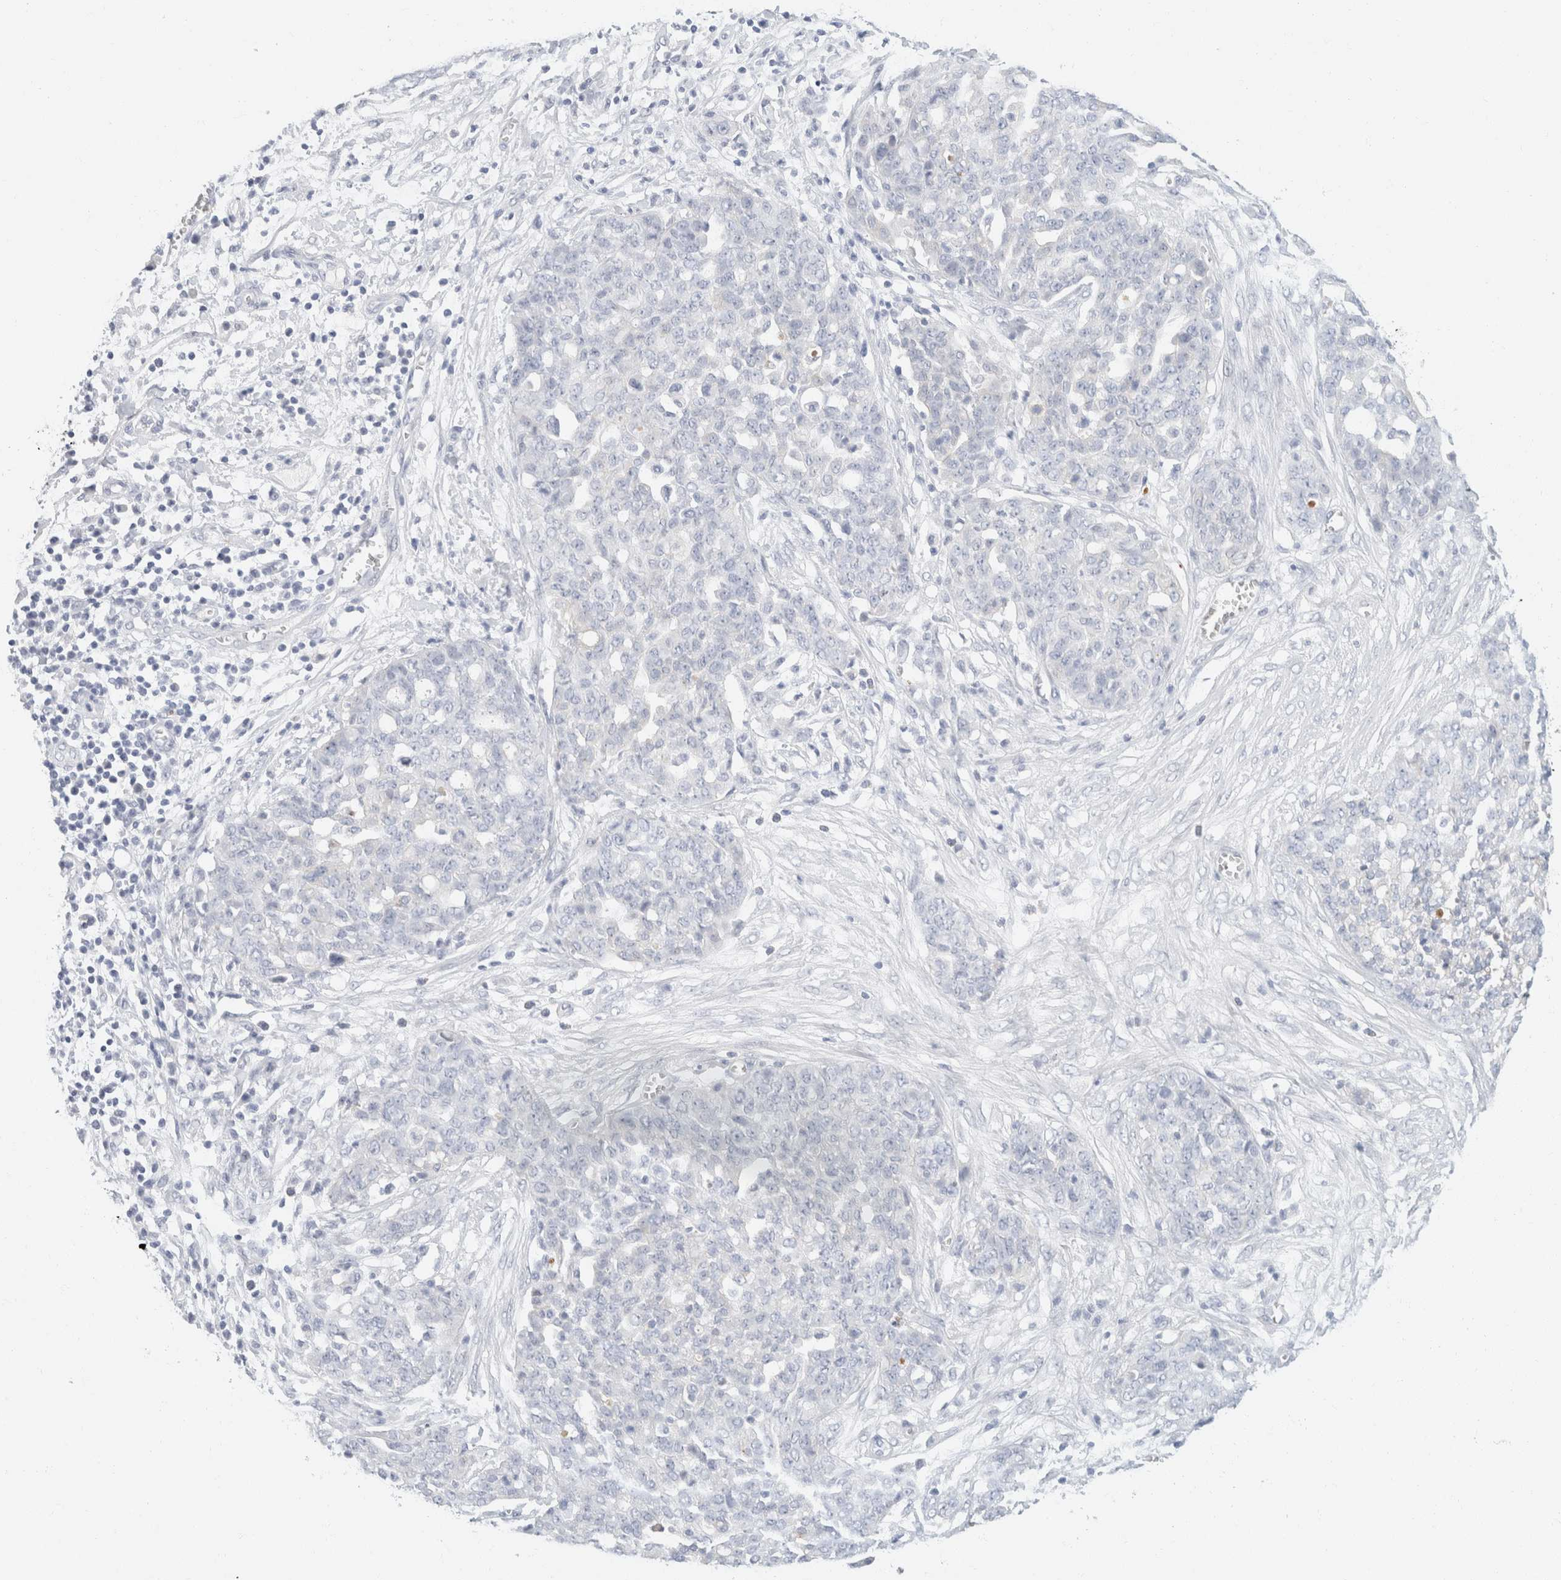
{"staining": {"intensity": "negative", "quantity": "none", "location": "none"}, "tissue": "ovarian cancer", "cell_type": "Tumor cells", "image_type": "cancer", "snomed": [{"axis": "morphology", "description": "Cystadenocarcinoma, serous, NOS"}, {"axis": "topography", "description": "Soft tissue"}, {"axis": "topography", "description": "Ovary"}], "caption": "There is no significant expression in tumor cells of ovarian cancer (serous cystadenocarcinoma). (Stains: DAB (3,3'-diaminobenzidine) immunohistochemistry with hematoxylin counter stain, Microscopy: brightfield microscopy at high magnification).", "gene": "KRT20", "patient": {"sex": "female", "age": 57}}